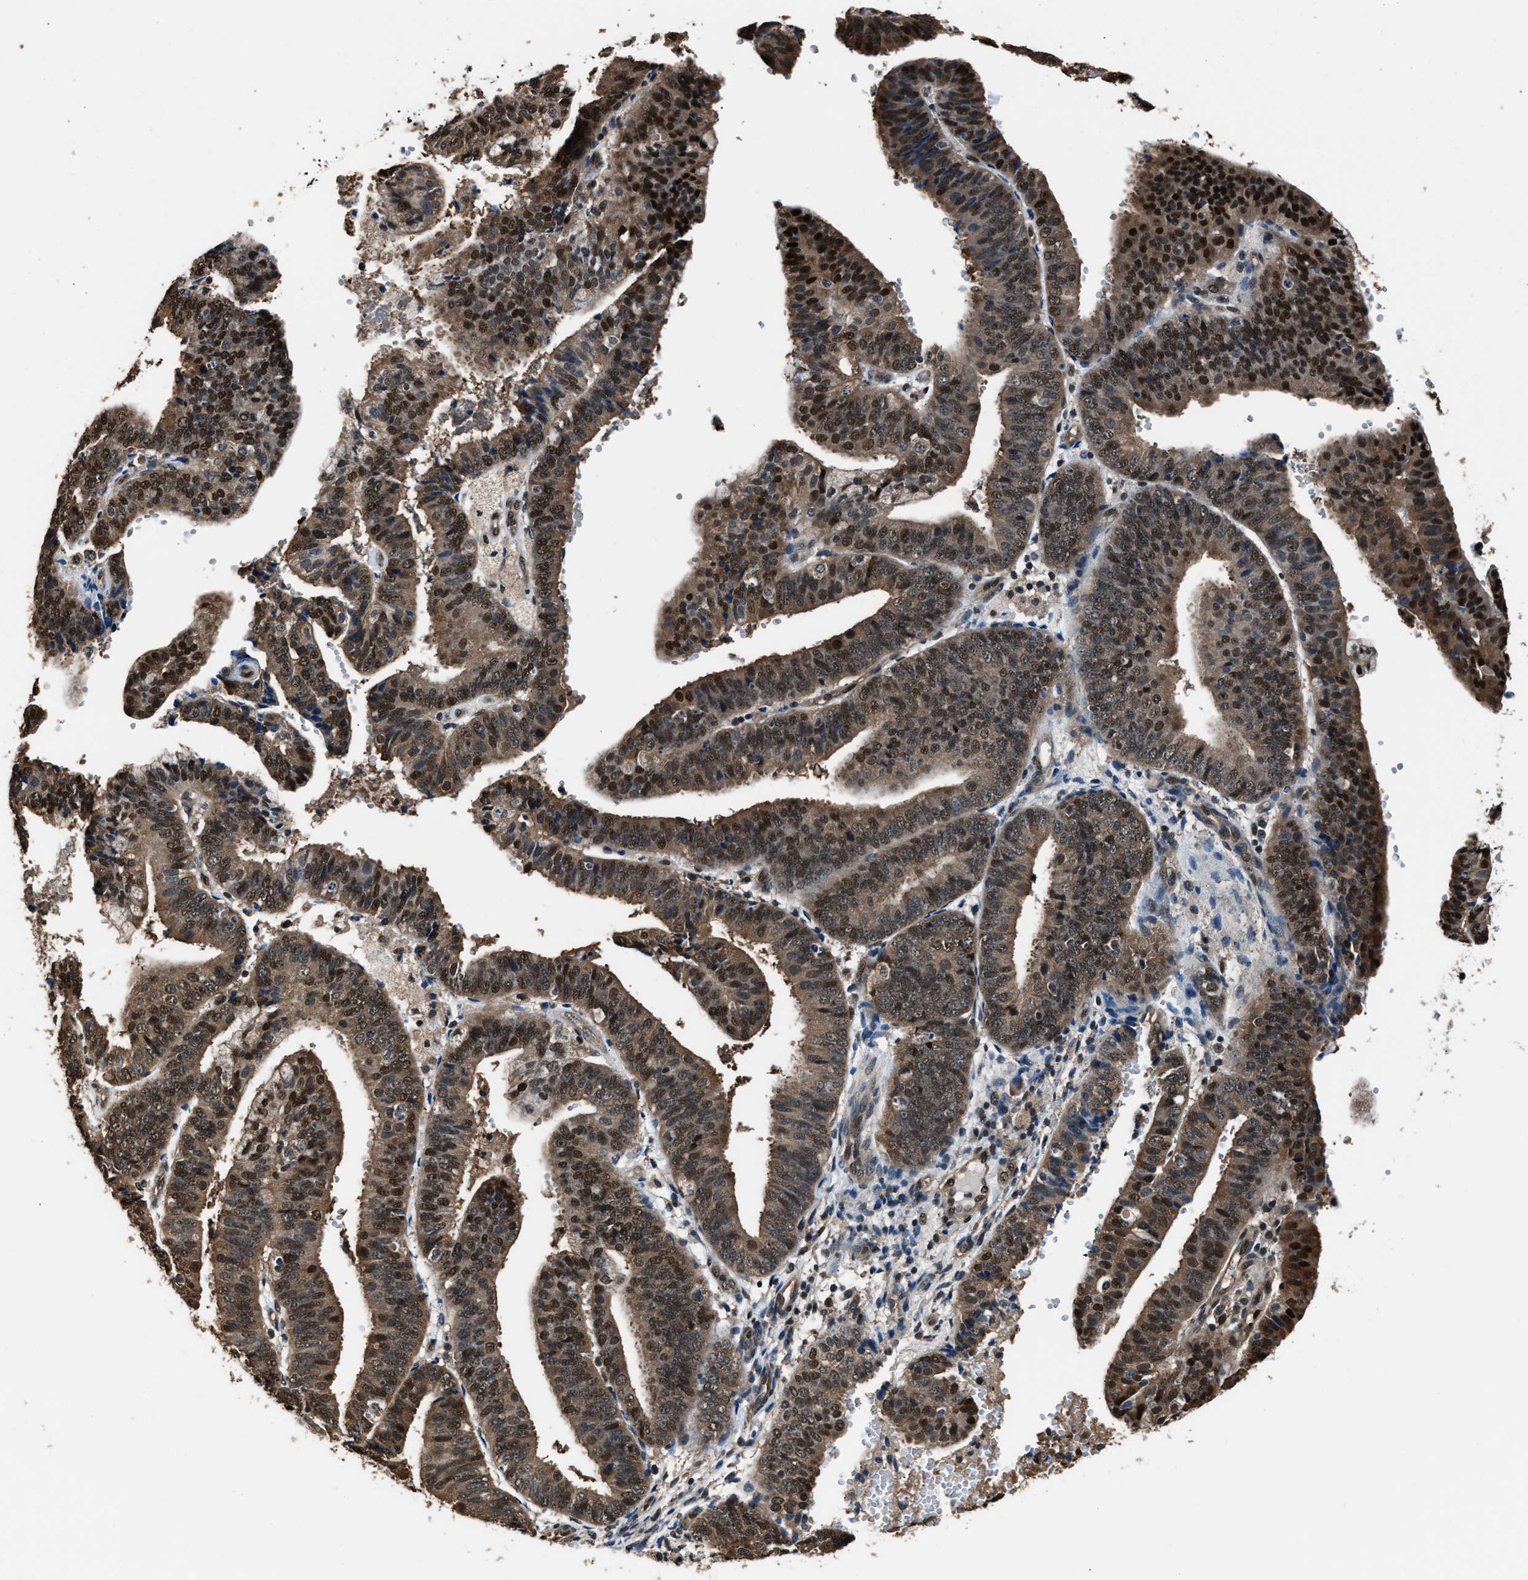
{"staining": {"intensity": "strong", "quantity": "25%-75%", "location": "cytoplasmic/membranous,nuclear"}, "tissue": "endometrial cancer", "cell_type": "Tumor cells", "image_type": "cancer", "snomed": [{"axis": "morphology", "description": "Adenocarcinoma, NOS"}, {"axis": "topography", "description": "Endometrium"}], "caption": "Endometrial cancer (adenocarcinoma) stained for a protein displays strong cytoplasmic/membranous and nuclear positivity in tumor cells.", "gene": "DFFA", "patient": {"sex": "female", "age": 63}}